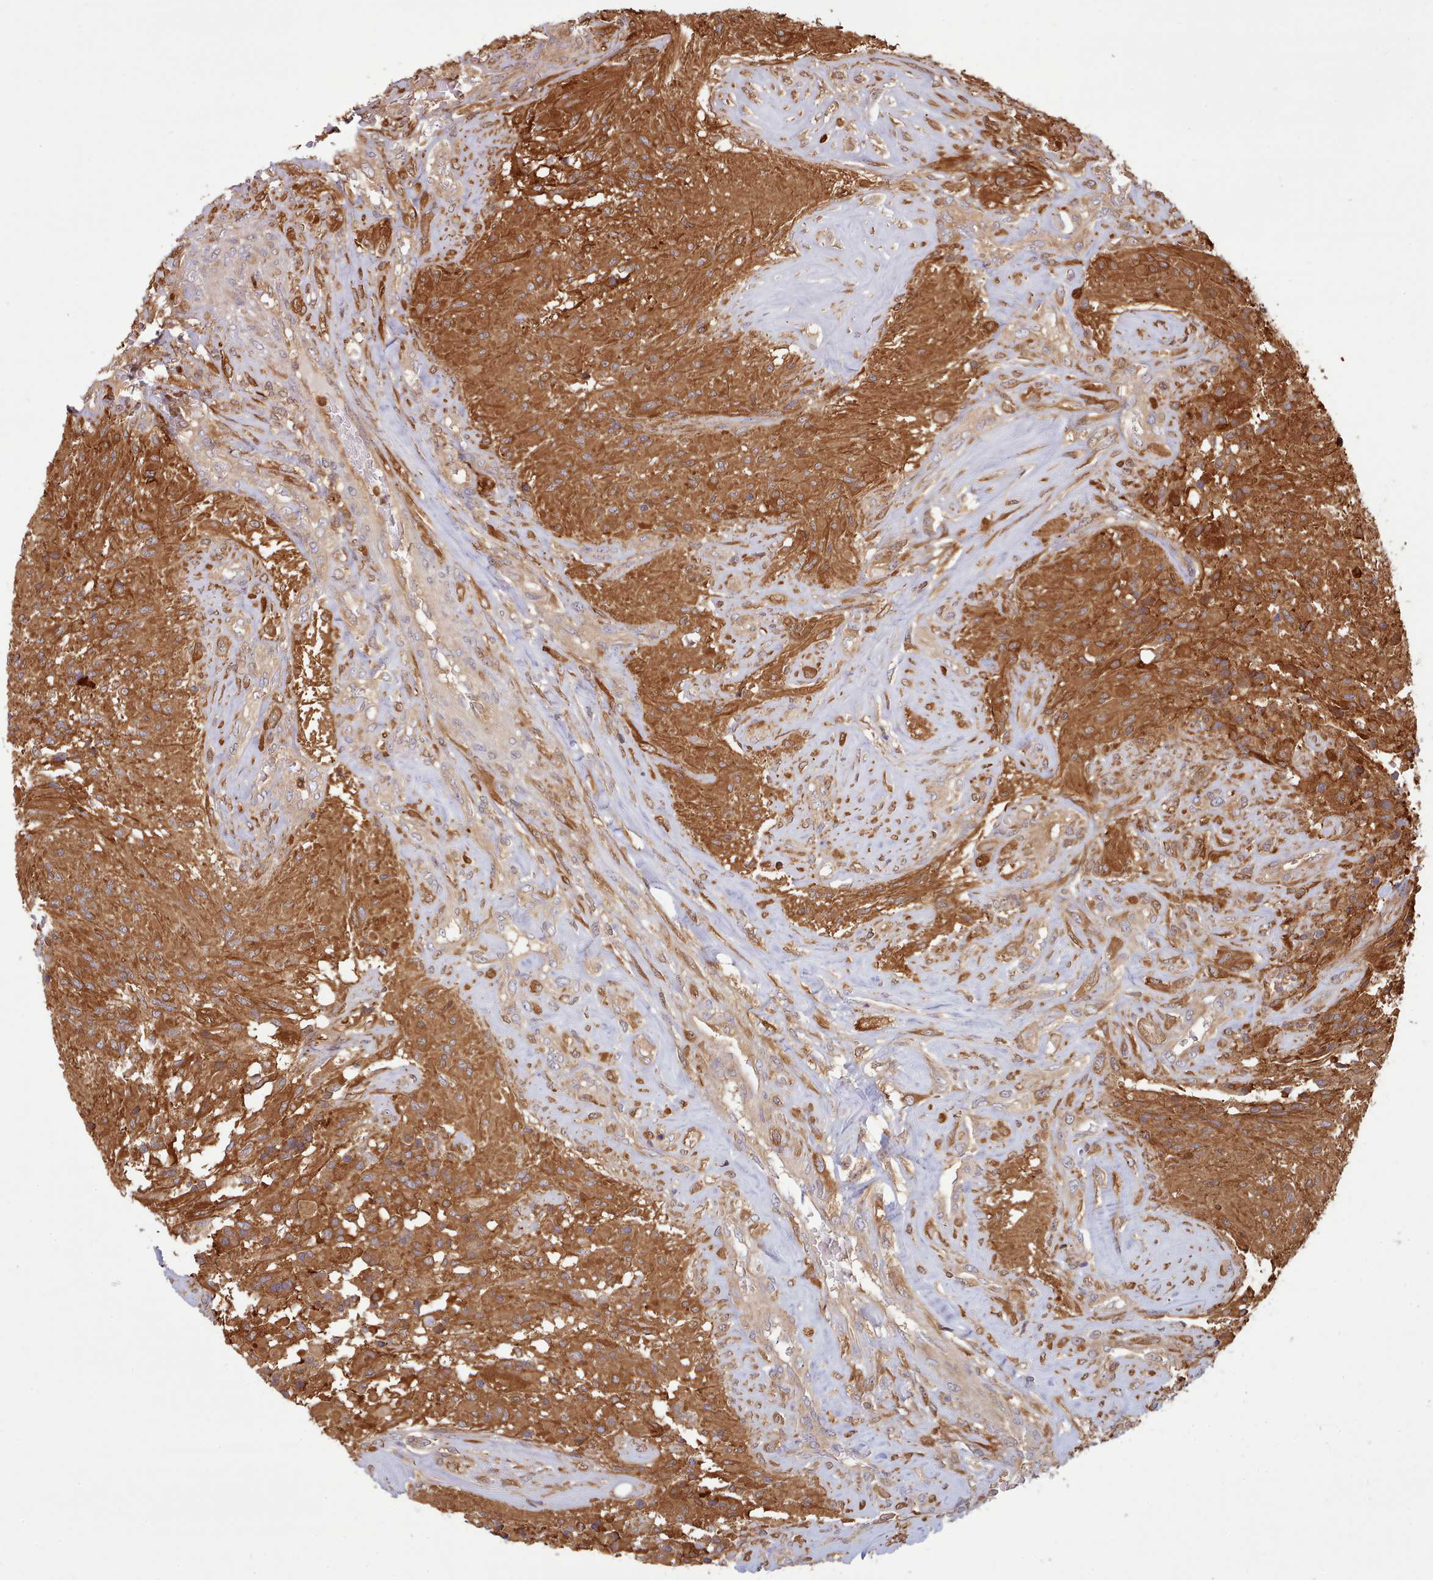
{"staining": {"intensity": "moderate", "quantity": ">75%", "location": "cytoplasmic/membranous"}, "tissue": "glioma", "cell_type": "Tumor cells", "image_type": "cancer", "snomed": [{"axis": "morphology", "description": "Glioma, malignant, High grade"}, {"axis": "topography", "description": "Brain"}], "caption": "There is medium levels of moderate cytoplasmic/membranous expression in tumor cells of malignant glioma (high-grade), as demonstrated by immunohistochemical staining (brown color).", "gene": "SLC4A9", "patient": {"sex": "male", "age": 56}}